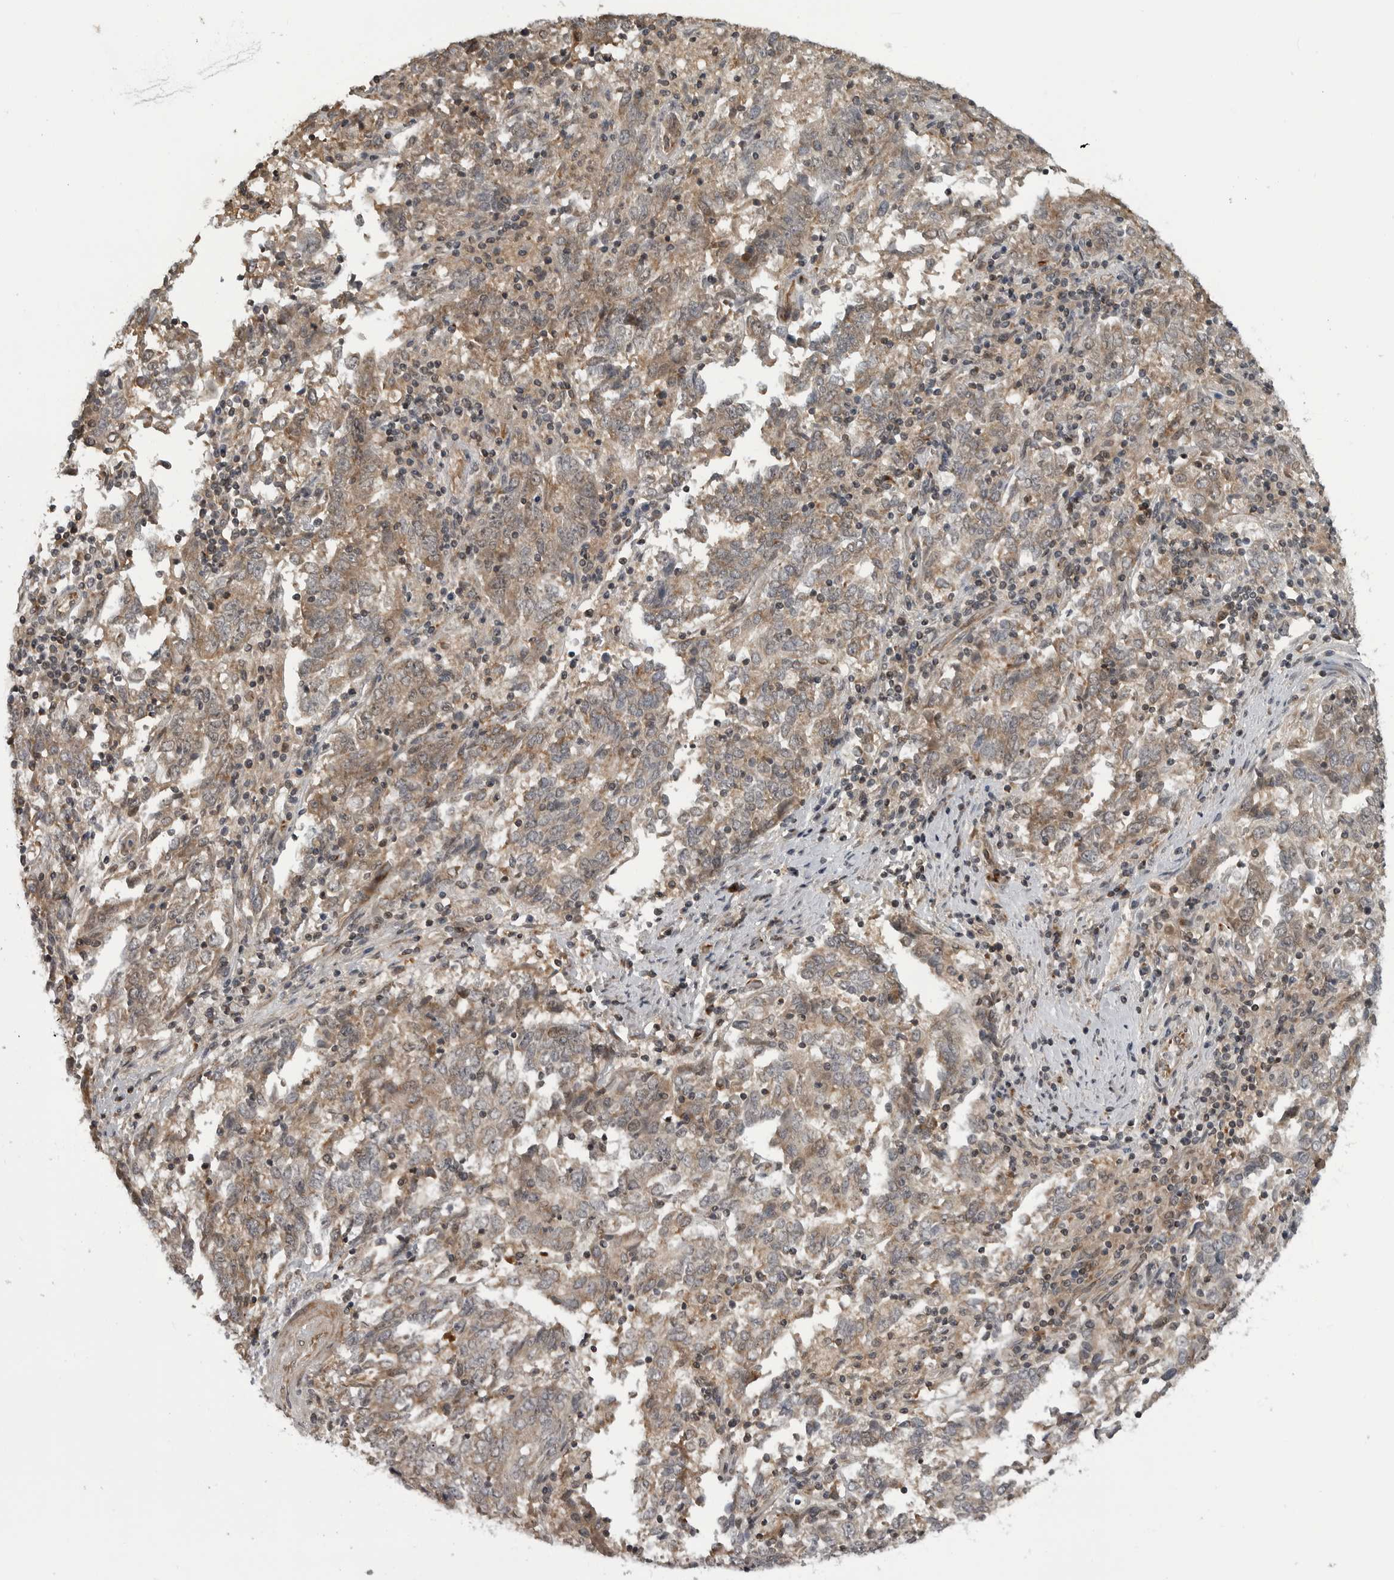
{"staining": {"intensity": "moderate", "quantity": ">75%", "location": "cytoplasmic/membranous"}, "tissue": "endometrial cancer", "cell_type": "Tumor cells", "image_type": "cancer", "snomed": [{"axis": "morphology", "description": "Adenocarcinoma, NOS"}, {"axis": "topography", "description": "Endometrium"}], "caption": "A micrograph showing moderate cytoplasmic/membranous positivity in approximately >75% of tumor cells in endometrial cancer, as visualized by brown immunohistochemical staining.", "gene": "FAAP100", "patient": {"sex": "female", "age": 80}}